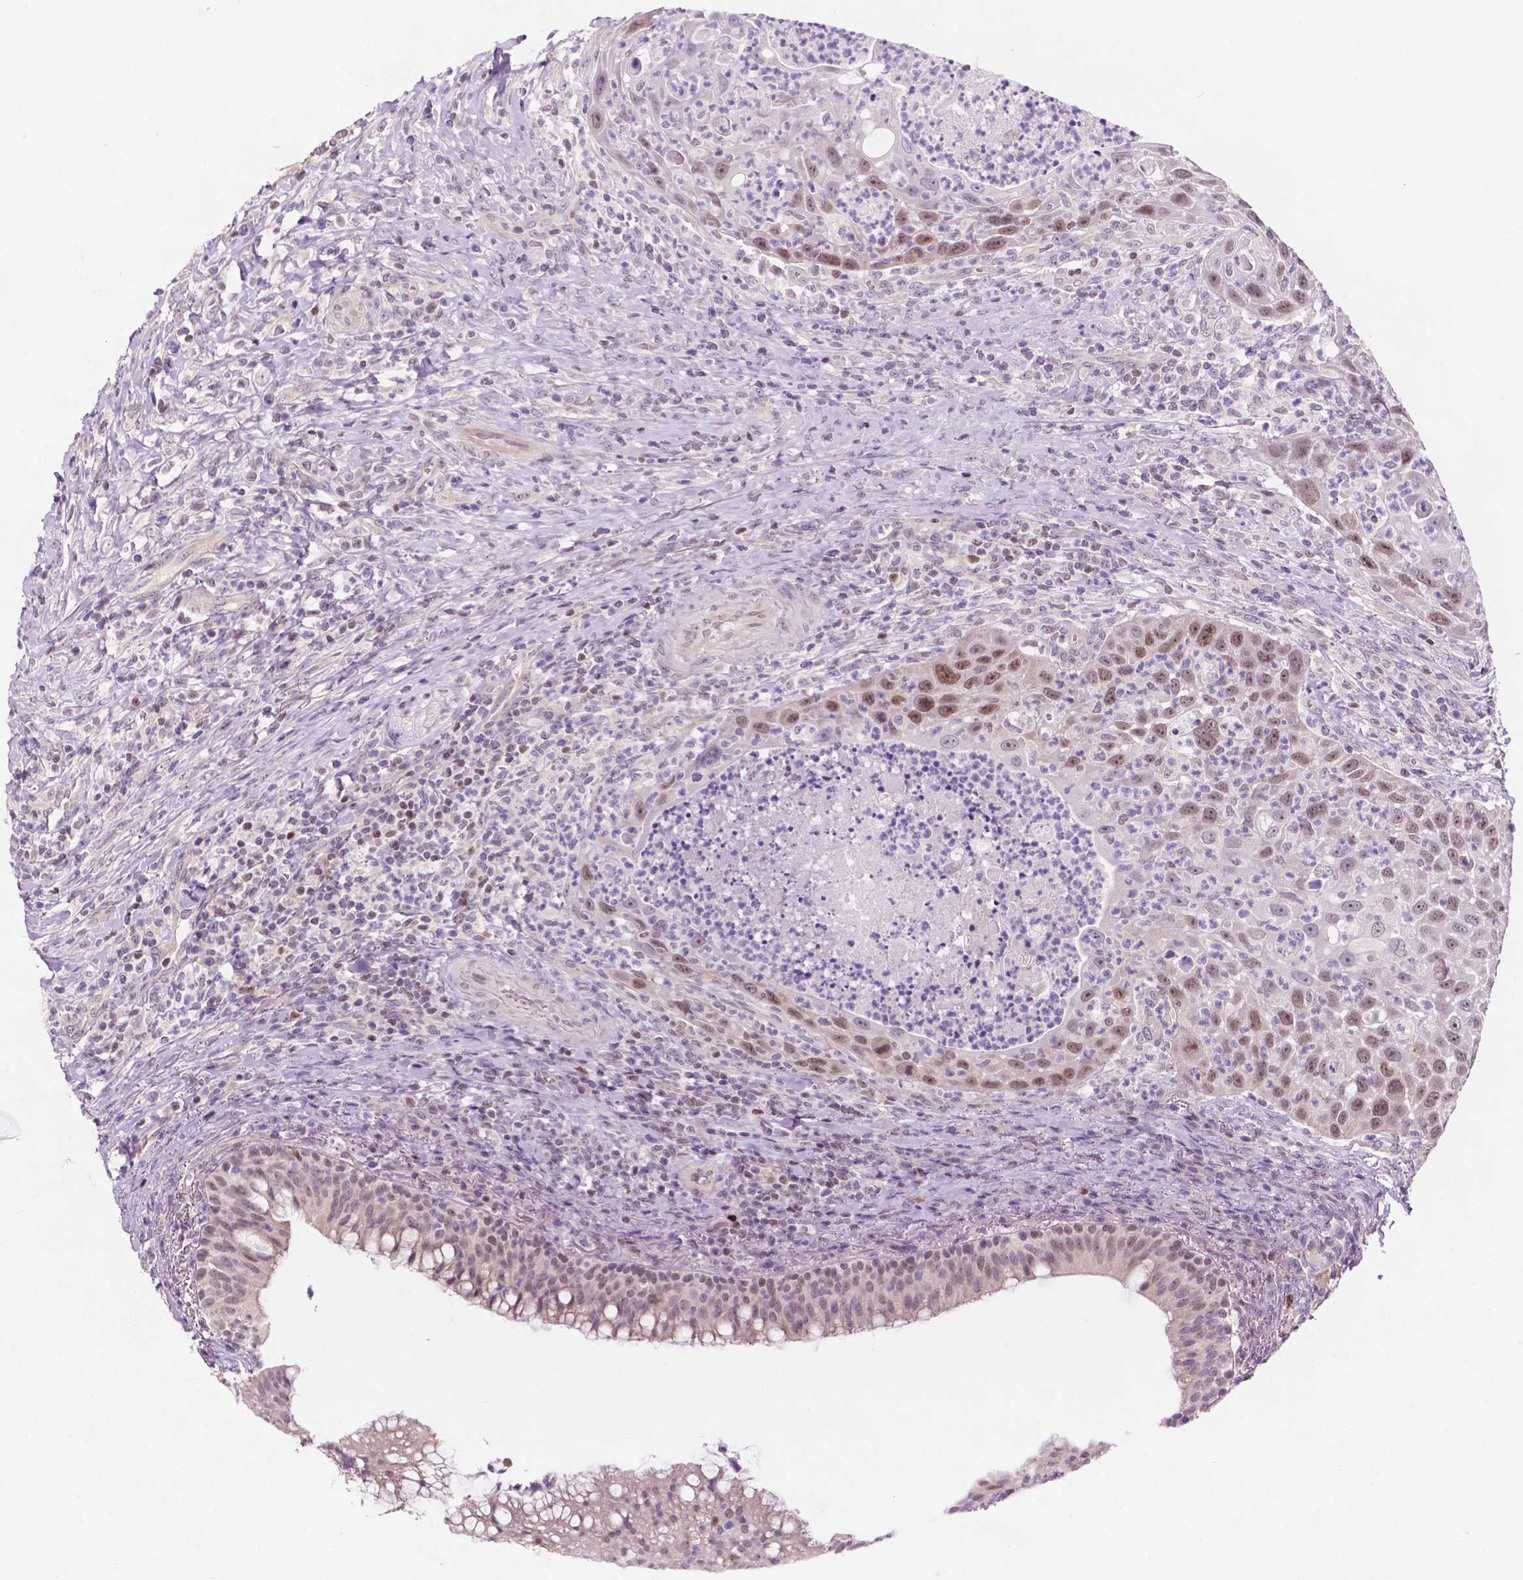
{"staining": {"intensity": "moderate", "quantity": ">75%", "location": "nuclear"}, "tissue": "head and neck cancer", "cell_type": "Tumor cells", "image_type": "cancer", "snomed": [{"axis": "morphology", "description": "Squamous cell carcinoma, NOS"}, {"axis": "topography", "description": "Head-Neck"}], "caption": "This micrograph shows immunohistochemistry (IHC) staining of human head and neck cancer (squamous cell carcinoma), with medium moderate nuclear staining in about >75% of tumor cells.", "gene": "FAM50B", "patient": {"sex": "male", "age": 69}}